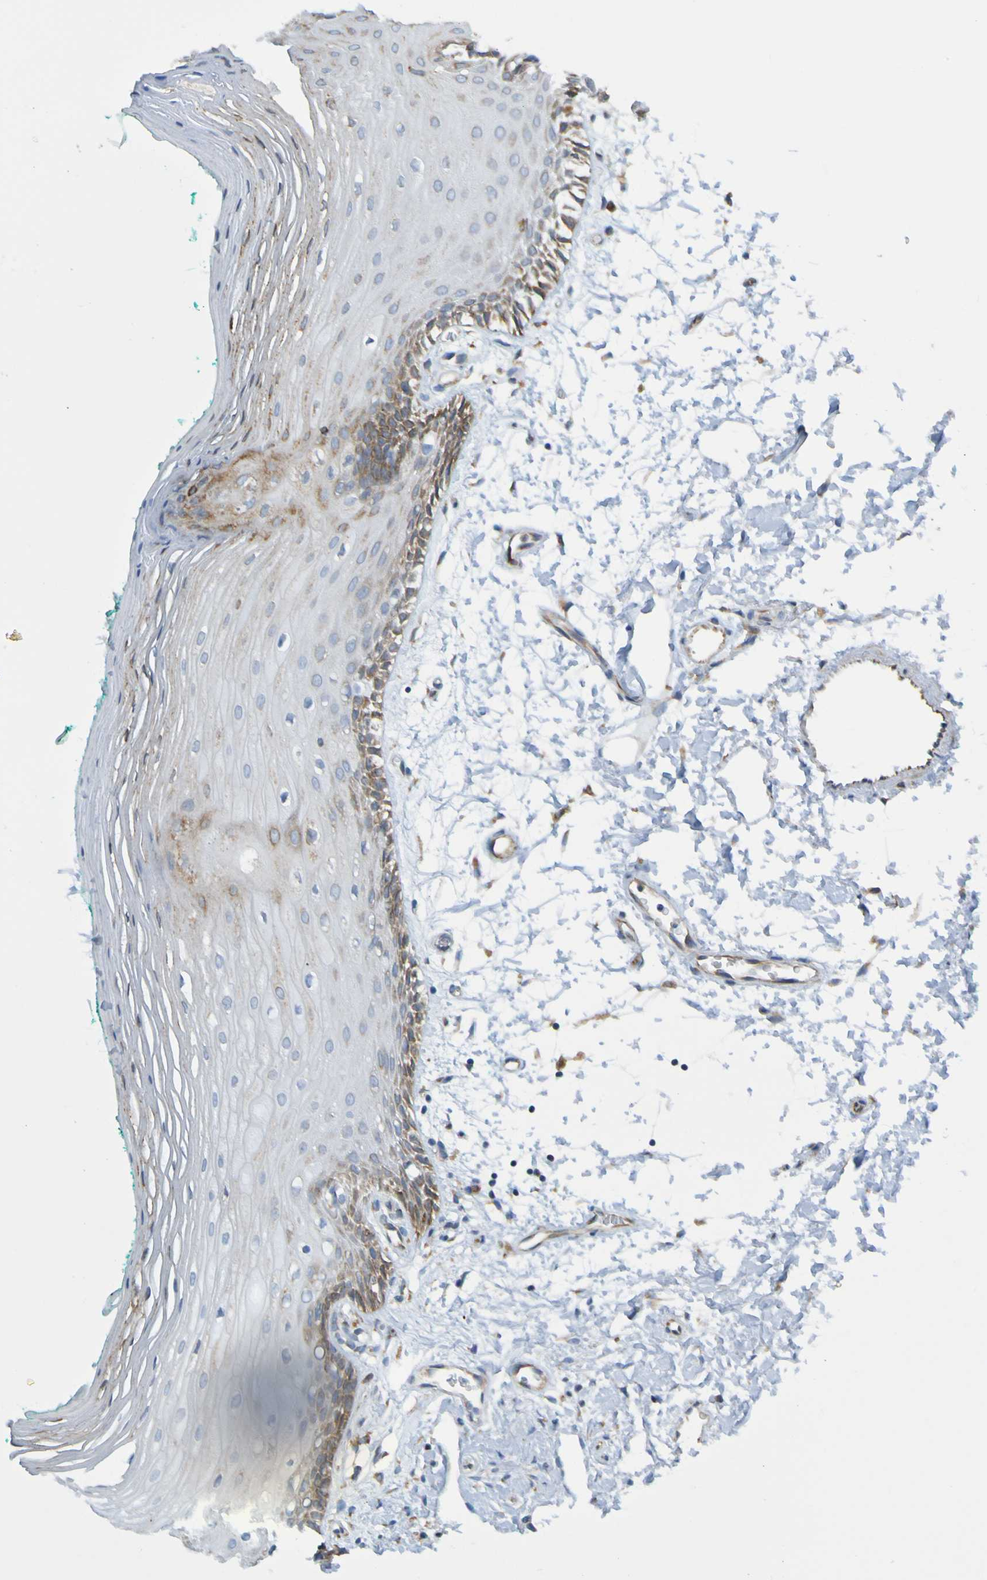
{"staining": {"intensity": "weak", "quantity": "25%-75%", "location": "cytoplasmic/membranous"}, "tissue": "oral mucosa", "cell_type": "Squamous epithelial cells", "image_type": "normal", "snomed": [{"axis": "morphology", "description": "Normal tissue, NOS"}, {"axis": "topography", "description": "Skeletal muscle"}, {"axis": "topography", "description": "Oral tissue"}, {"axis": "topography", "description": "Peripheral nerve tissue"}], "caption": "Weak cytoplasmic/membranous staining for a protein is seen in approximately 25%-75% of squamous epithelial cells of normal oral mucosa using immunohistochemistry (IHC).", "gene": "SSR1", "patient": {"sex": "female", "age": 84}}